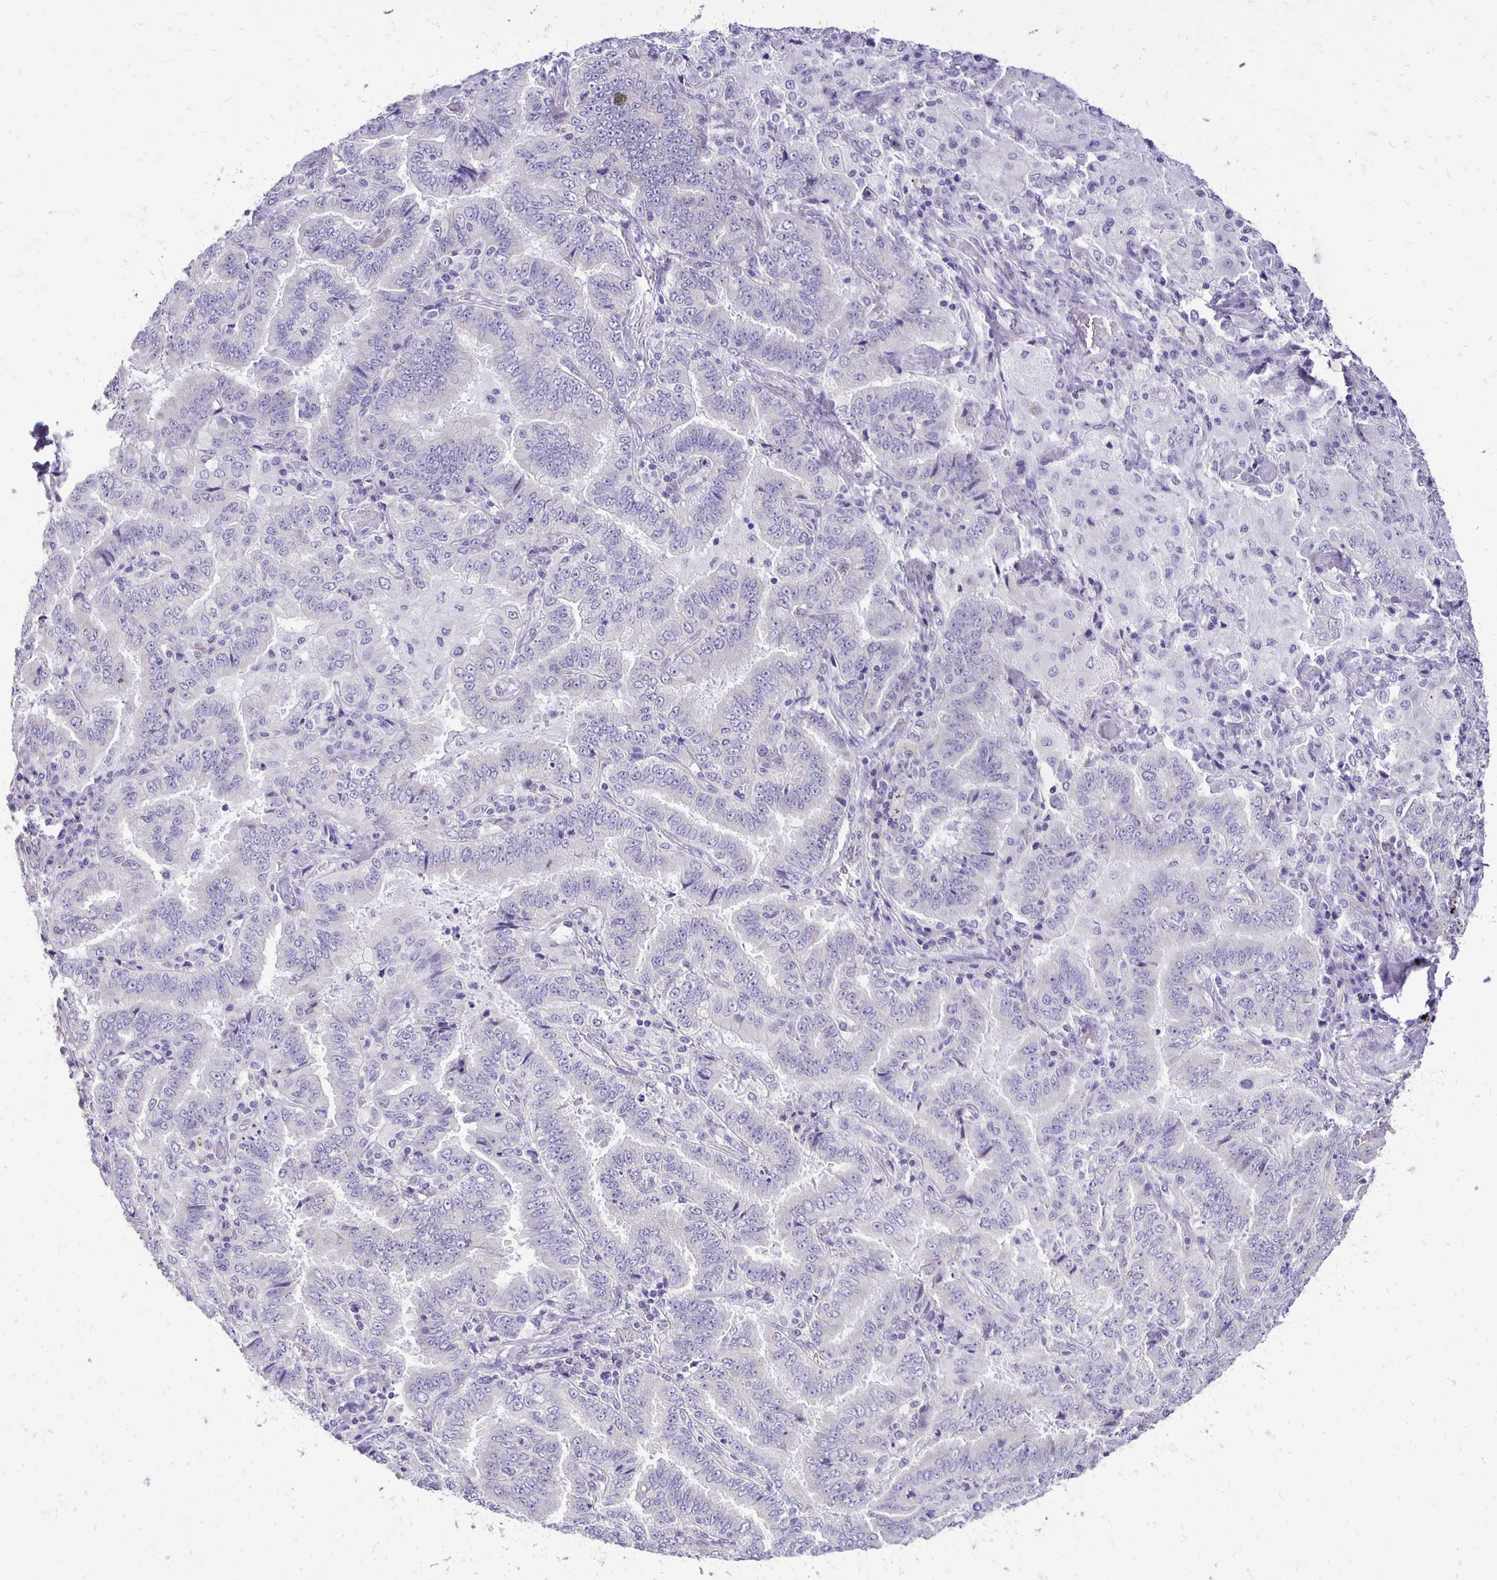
{"staining": {"intensity": "negative", "quantity": "none", "location": "none"}, "tissue": "lung cancer", "cell_type": "Tumor cells", "image_type": "cancer", "snomed": [{"axis": "morphology", "description": "Aneuploidy"}, {"axis": "morphology", "description": "Adenocarcinoma, NOS"}, {"axis": "morphology", "description": "Adenocarcinoma, metastatic, NOS"}, {"axis": "topography", "description": "Lymph node"}, {"axis": "topography", "description": "Lung"}], "caption": "The histopathology image demonstrates no significant expression in tumor cells of metastatic adenocarcinoma (lung).", "gene": "ANKRD45", "patient": {"sex": "female", "age": 48}}